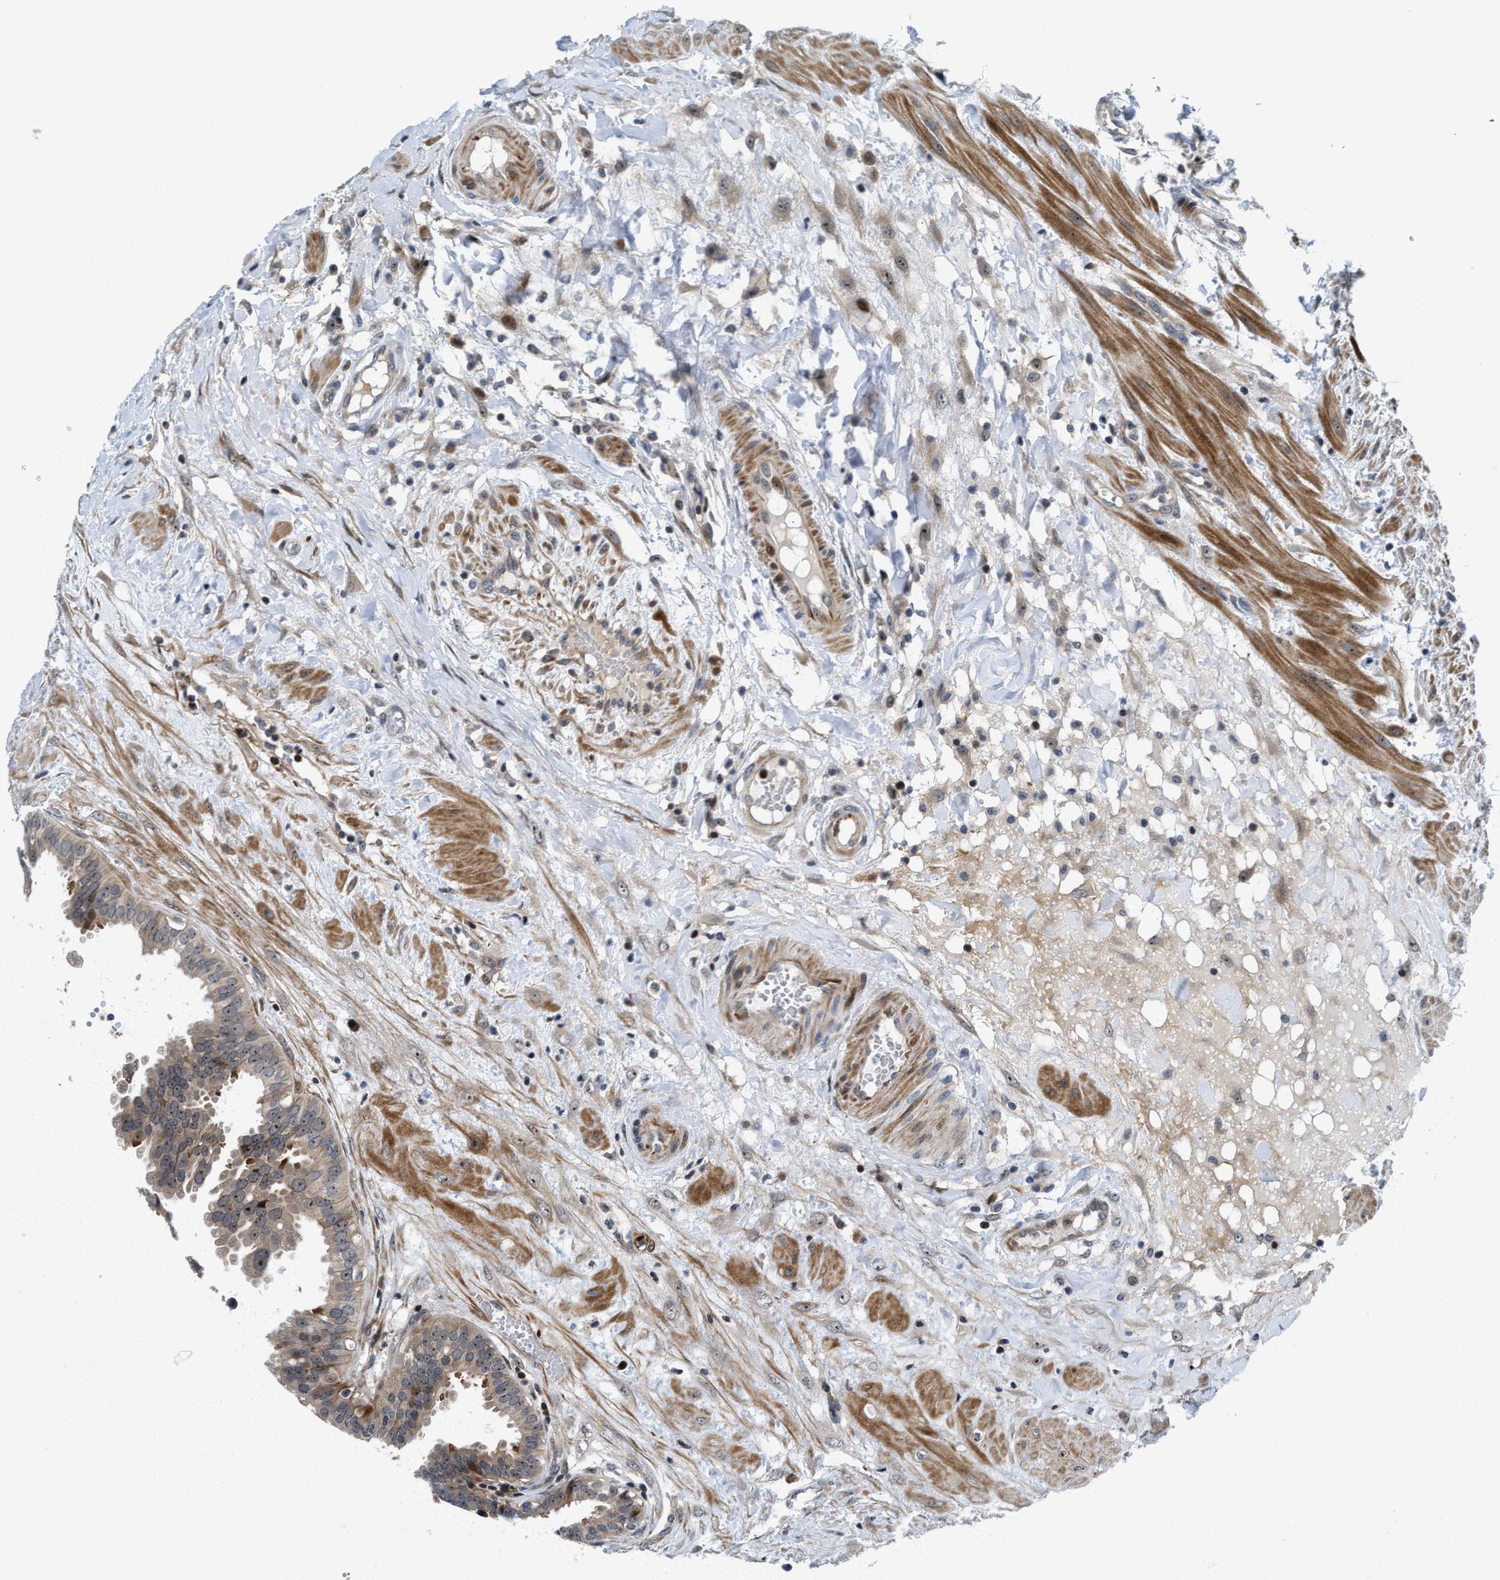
{"staining": {"intensity": "moderate", "quantity": ">75%", "location": "cytoplasmic/membranous,nuclear"}, "tissue": "seminal vesicle", "cell_type": "Glandular cells", "image_type": "normal", "snomed": [{"axis": "morphology", "description": "Normal tissue, NOS"}, {"axis": "morphology", "description": "Adenocarcinoma, High grade"}, {"axis": "topography", "description": "Prostate"}, {"axis": "topography", "description": "Seminal veicle"}], "caption": "Glandular cells reveal medium levels of moderate cytoplasmic/membranous,nuclear expression in about >75% of cells in normal seminal vesicle. The staining was performed using DAB to visualize the protein expression in brown, while the nuclei were stained in blue with hematoxylin (Magnification: 20x).", "gene": "ALDH3A2", "patient": {"sex": "male", "age": 55}}